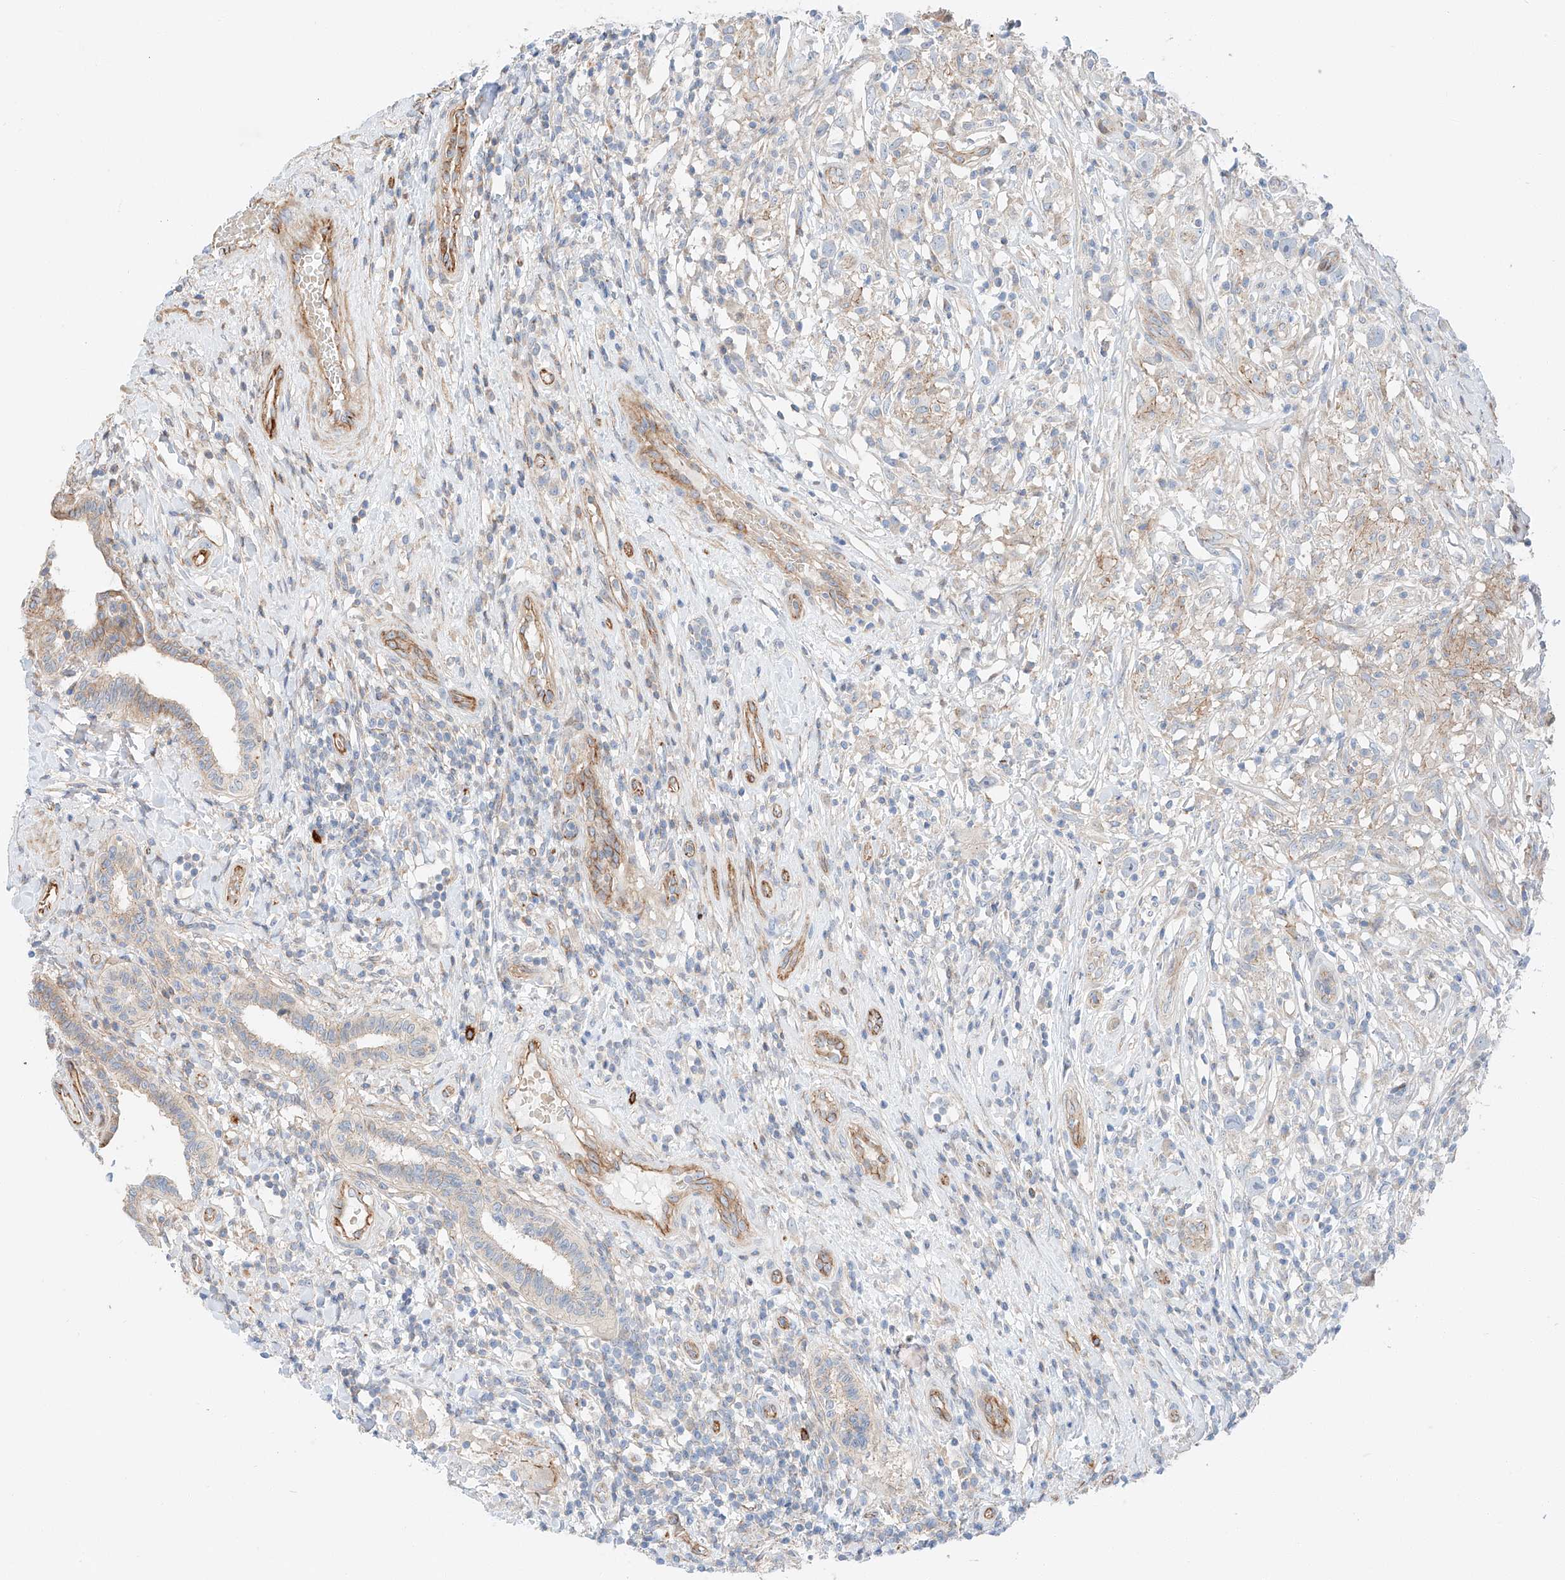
{"staining": {"intensity": "weak", "quantity": "<25%", "location": "cytoplasmic/membranous"}, "tissue": "testis cancer", "cell_type": "Tumor cells", "image_type": "cancer", "snomed": [{"axis": "morphology", "description": "Seminoma, NOS"}, {"axis": "topography", "description": "Testis"}], "caption": "Immunohistochemistry image of neoplastic tissue: human seminoma (testis) stained with DAB (3,3'-diaminobenzidine) reveals no significant protein positivity in tumor cells.", "gene": "MINDY4", "patient": {"sex": "male", "age": 49}}